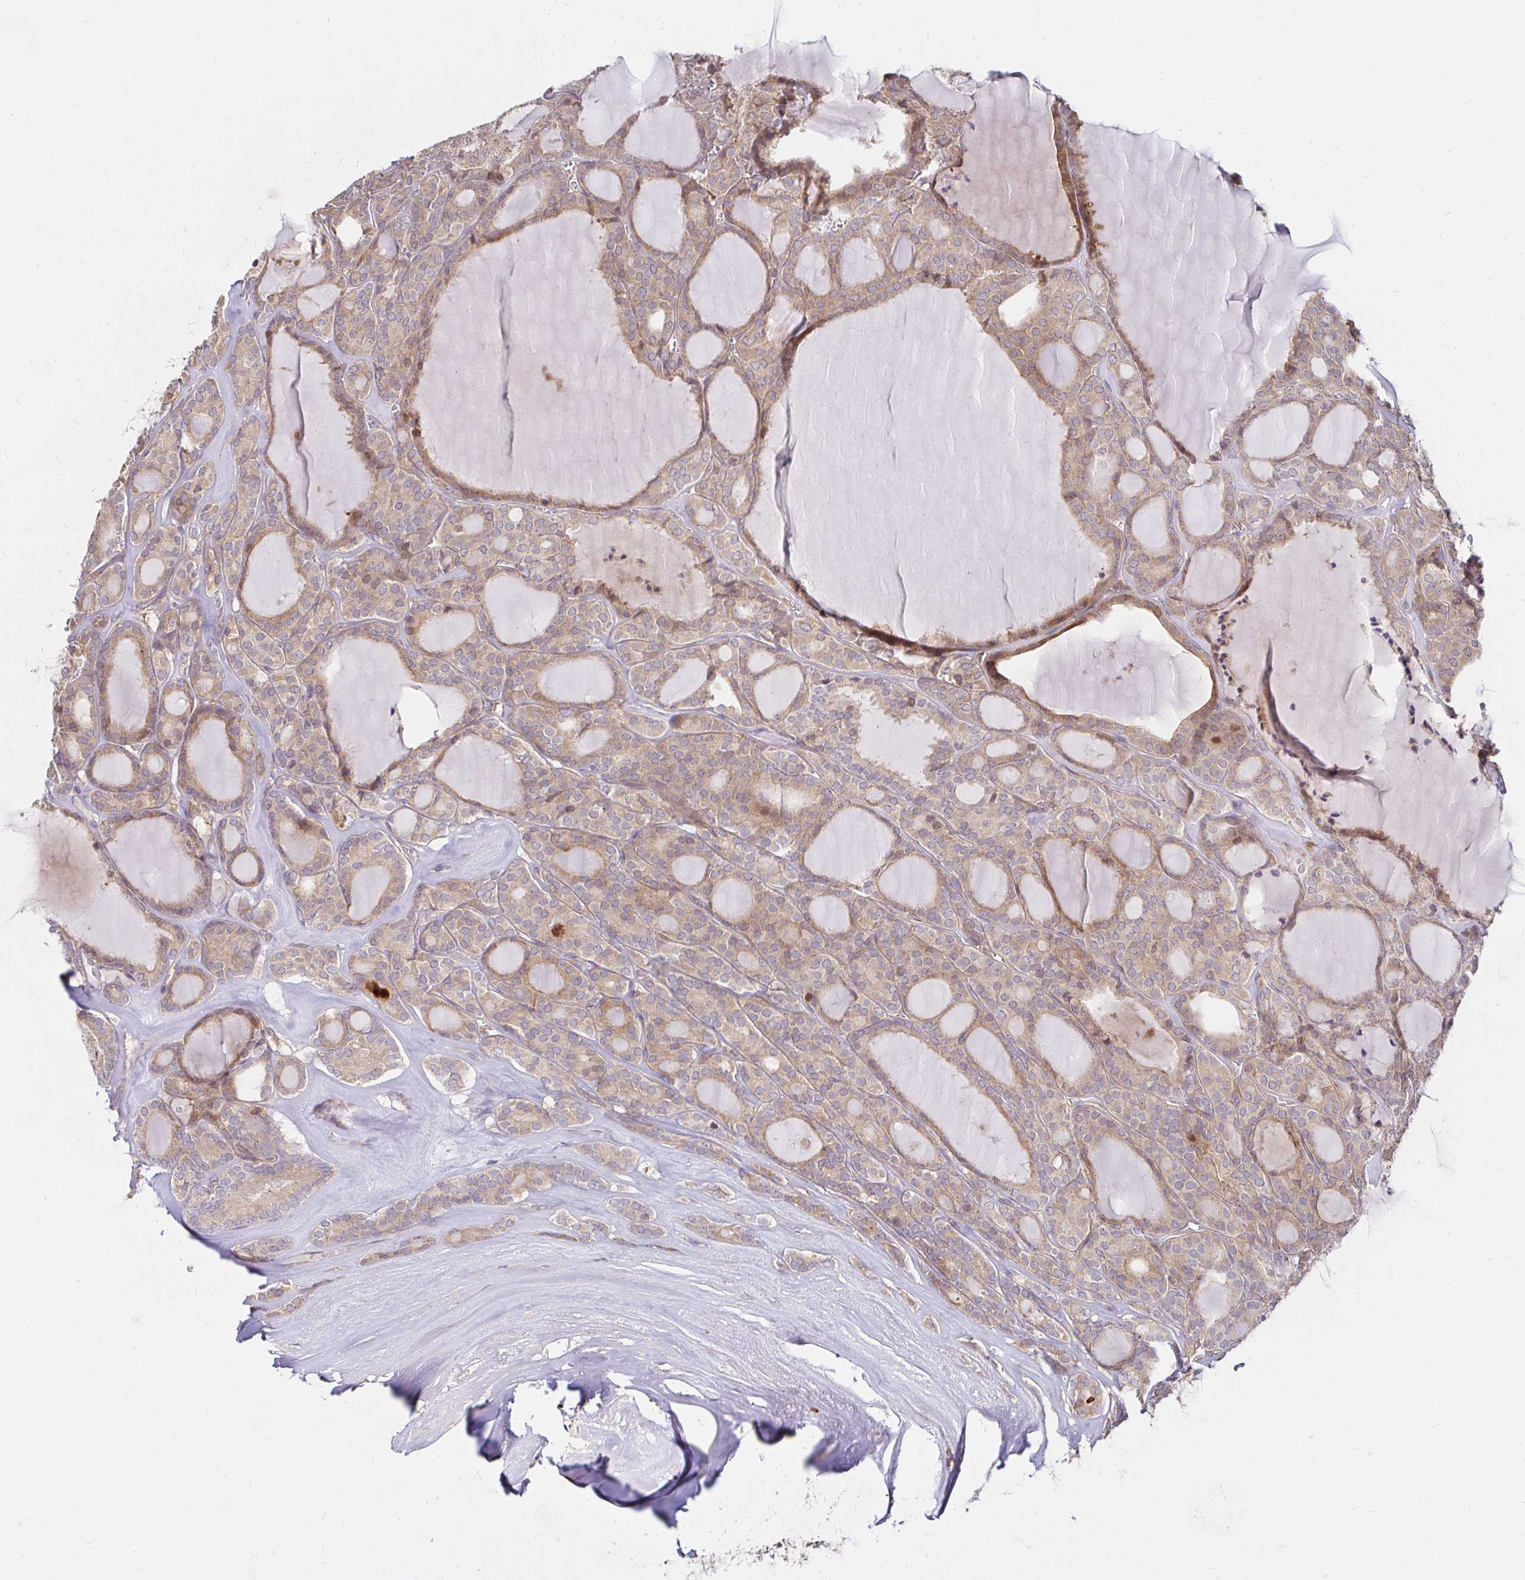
{"staining": {"intensity": "weak", "quantity": "<25%", "location": "cytoplasmic/membranous"}, "tissue": "thyroid cancer", "cell_type": "Tumor cells", "image_type": "cancer", "snomed": [{"axis": "morphology", "description": "Follicular adenoma carcinoma, NOS"}, {"axis": "topography", "description": "Thyroid gland"}], "caption": "Tumor cells are negative for brown protein staining in follicular adenoma carcinoma (thyroid).", "gene": "ITGA2", "patient": {"sex": "male", "age": 74}}